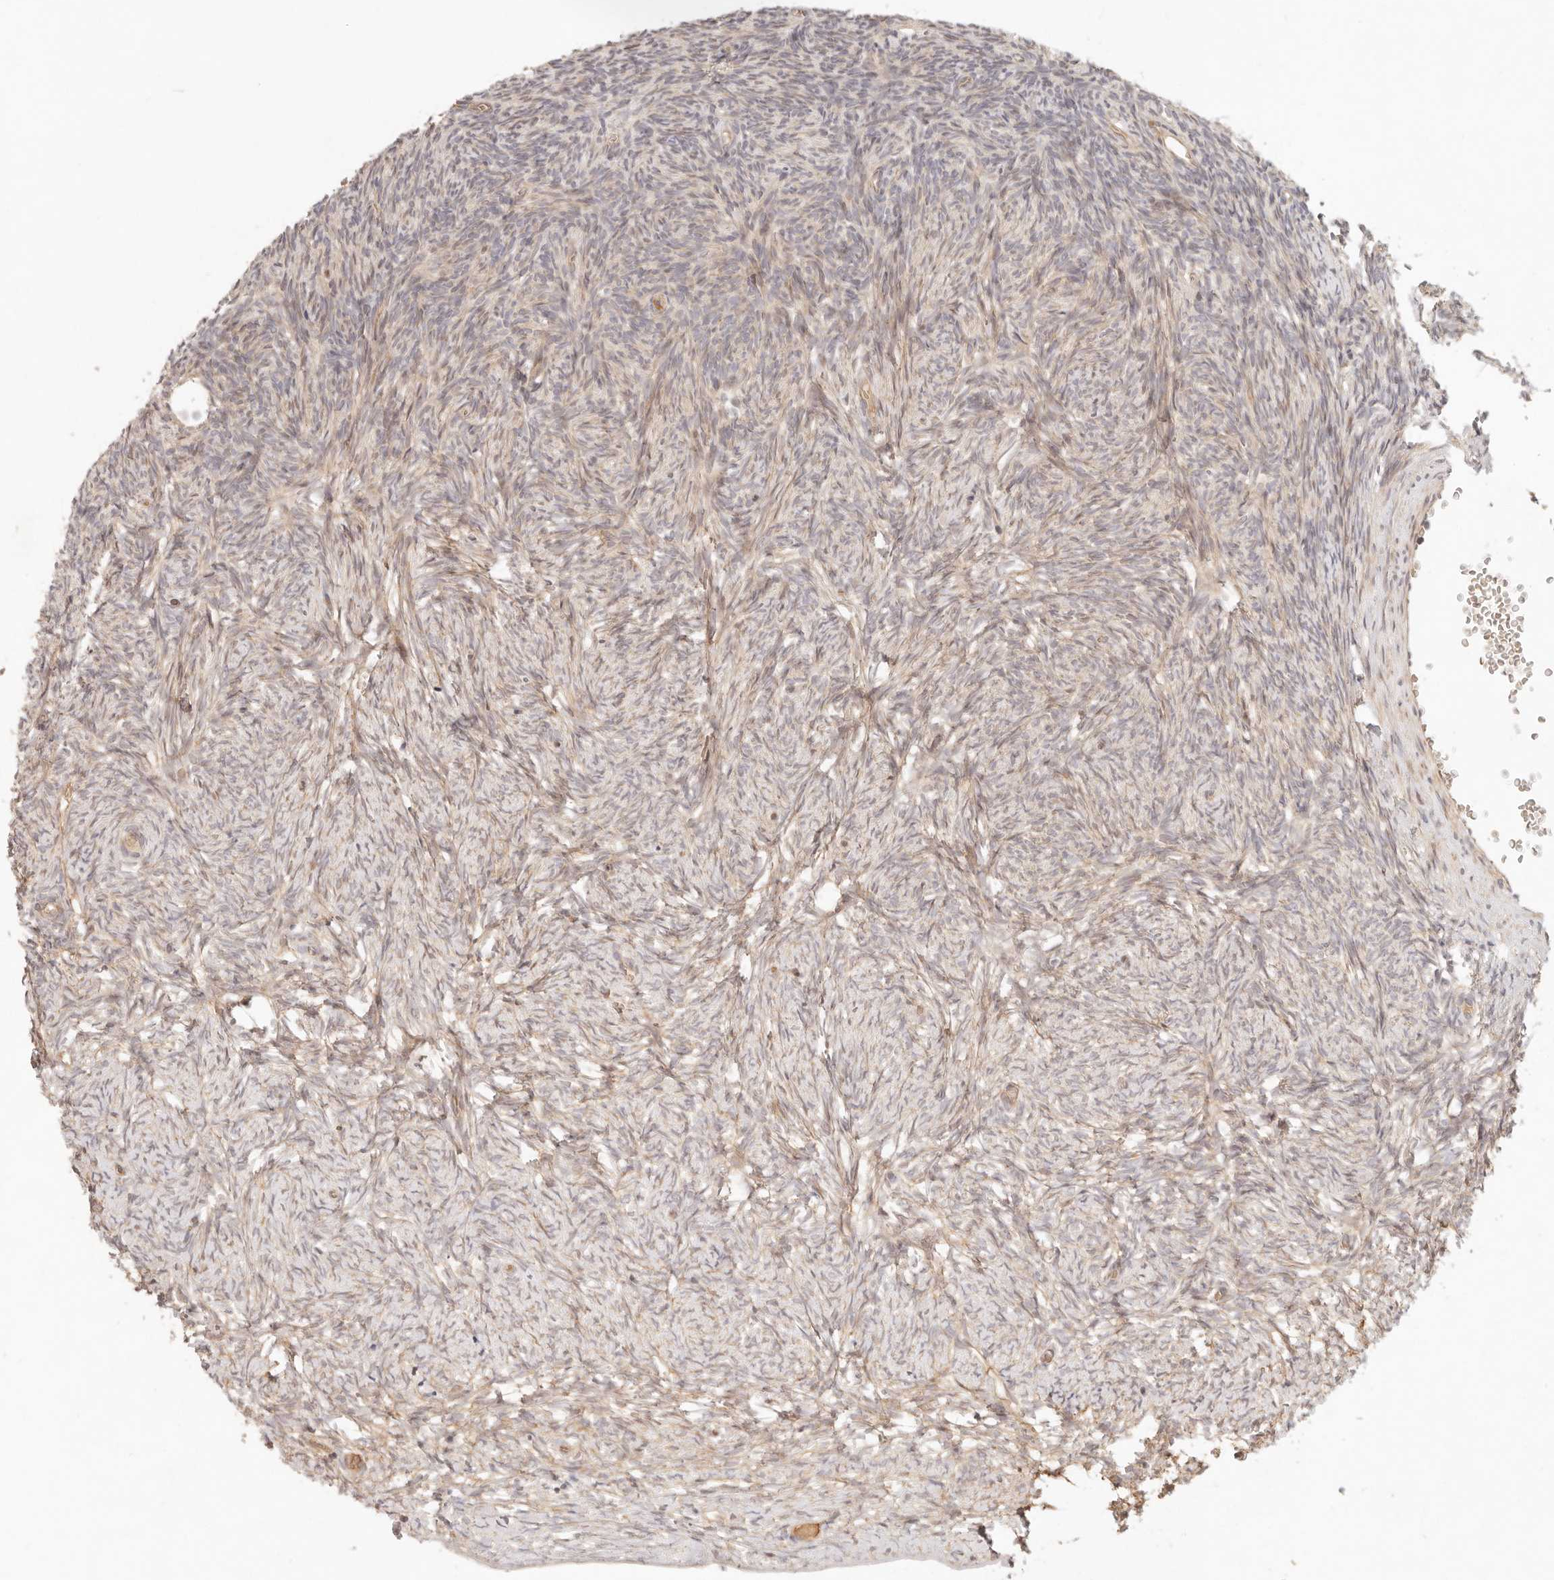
{"staining": {"intensity": "weak", "quantity": ">75%", "location": "cytoplasmic/membranous"}, "tissue": "ovary", "cell_type": "Follicle cells", "image_type": "normal", "snomed": [{"axis": "morphology", "description": "Normal tissue, NOS"}, {"axis": "topography", "description": "Ovary"}], "caption": "Ovary stained for a protein demonstrates weak cytoplasmic/membranous positivity in follicle cells.", "gene": "PPP1R3B", "patient": {"sex": "female", "age": 34}}